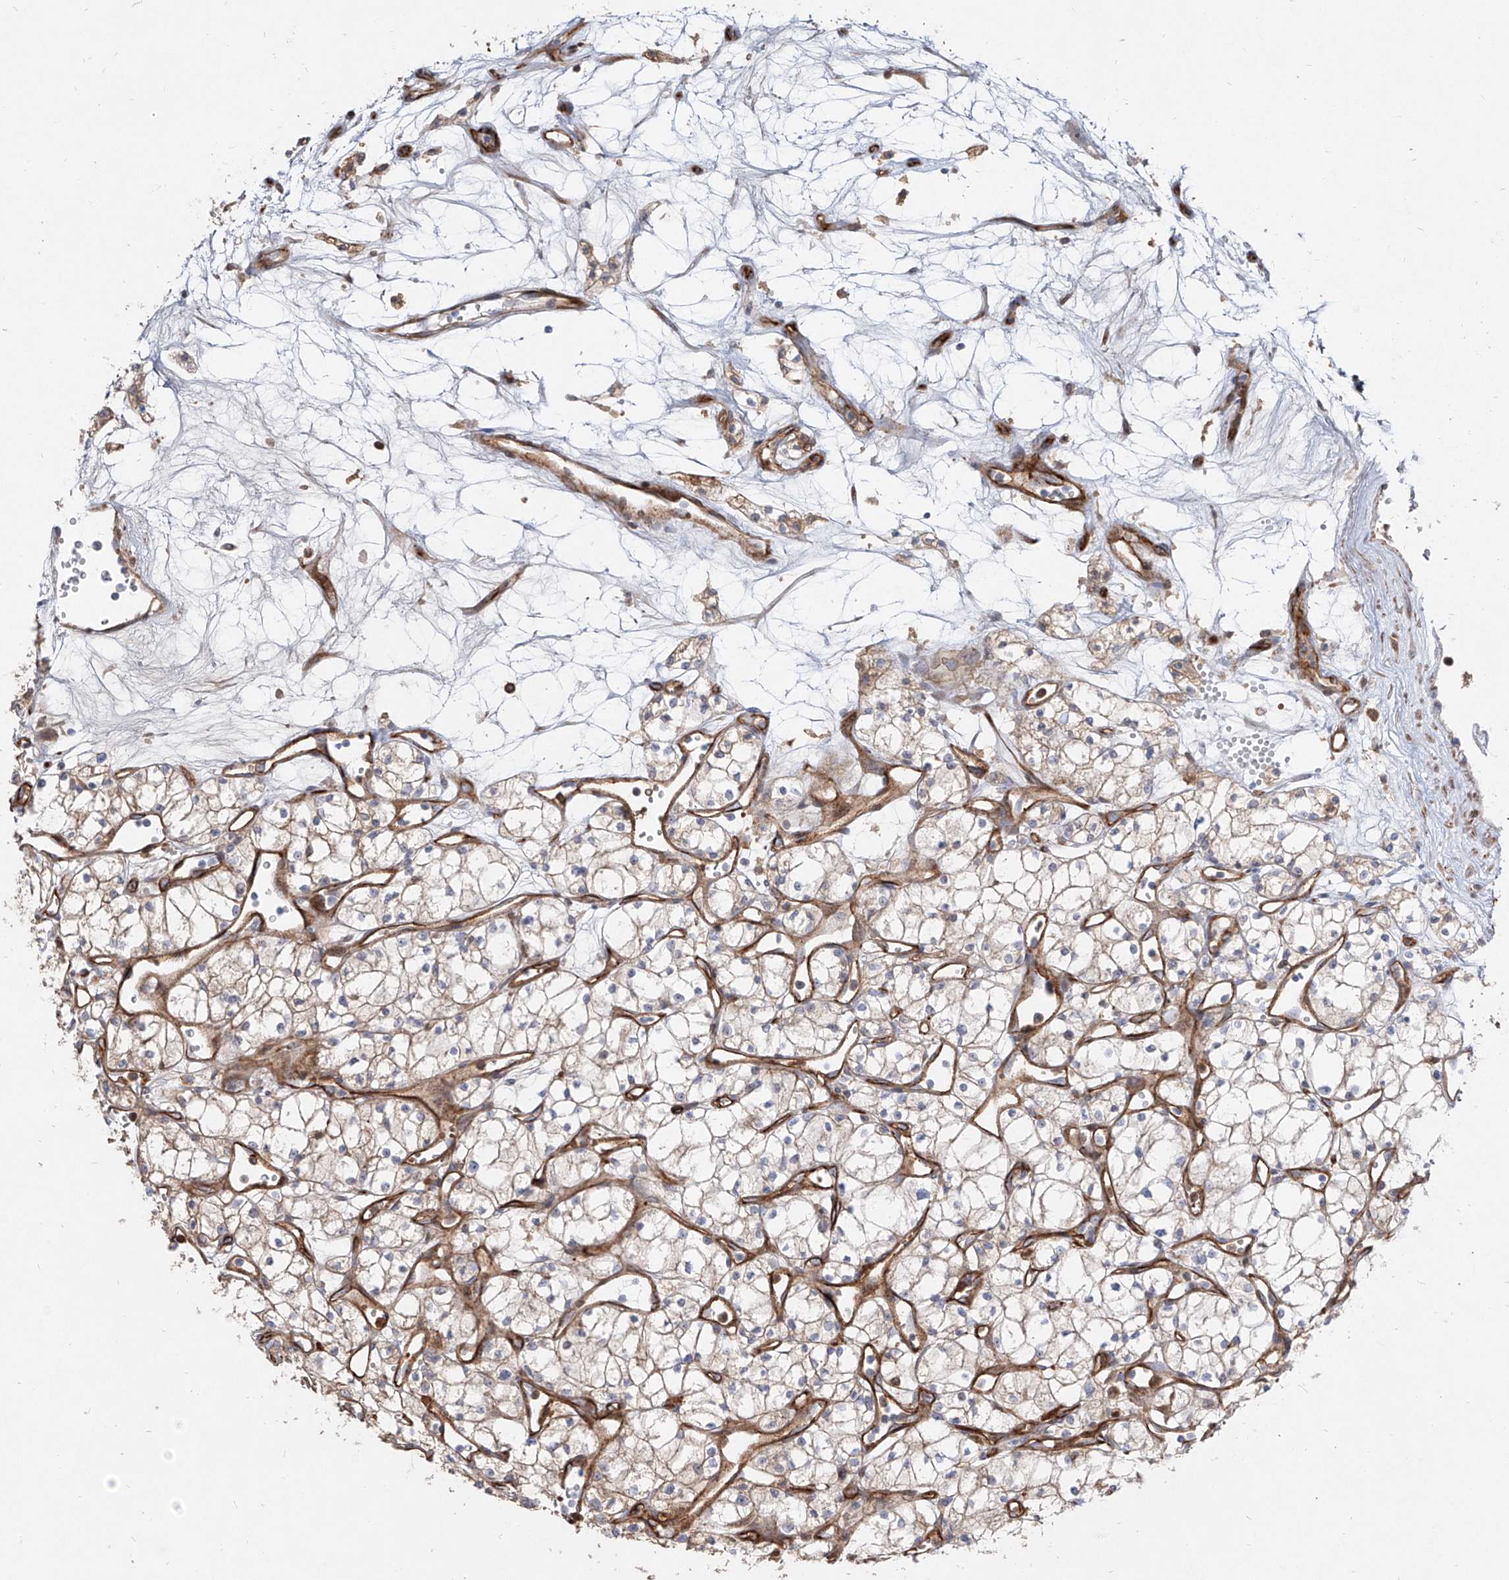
{"staining": {"intensity": "weak", "quantity": ">75%", "location": "cytoplasmic/membranous"}, "tissue": "renal cancer", "cell_type": "Tumor cells", "image_type": "cancer", "snomed": [{"axis": "morphology", "description": "Adenocarcinoma, NOS"}, {"axis": "topography", "description": "Kidney"}], "caption": "Immunohistochemistry (IHC) photomicrograph of neoplastic tissue: human adenocarcinoma (renal) stained using immunohistochemistry reveals low levels of weak protein expression localized specifically in the cytoplasmic/membranous of tumor cells, appearing as a cytoplasmic/membranous brown color.", "gene": "KYNU", "patient": {"sex": "male", "age": 59}}